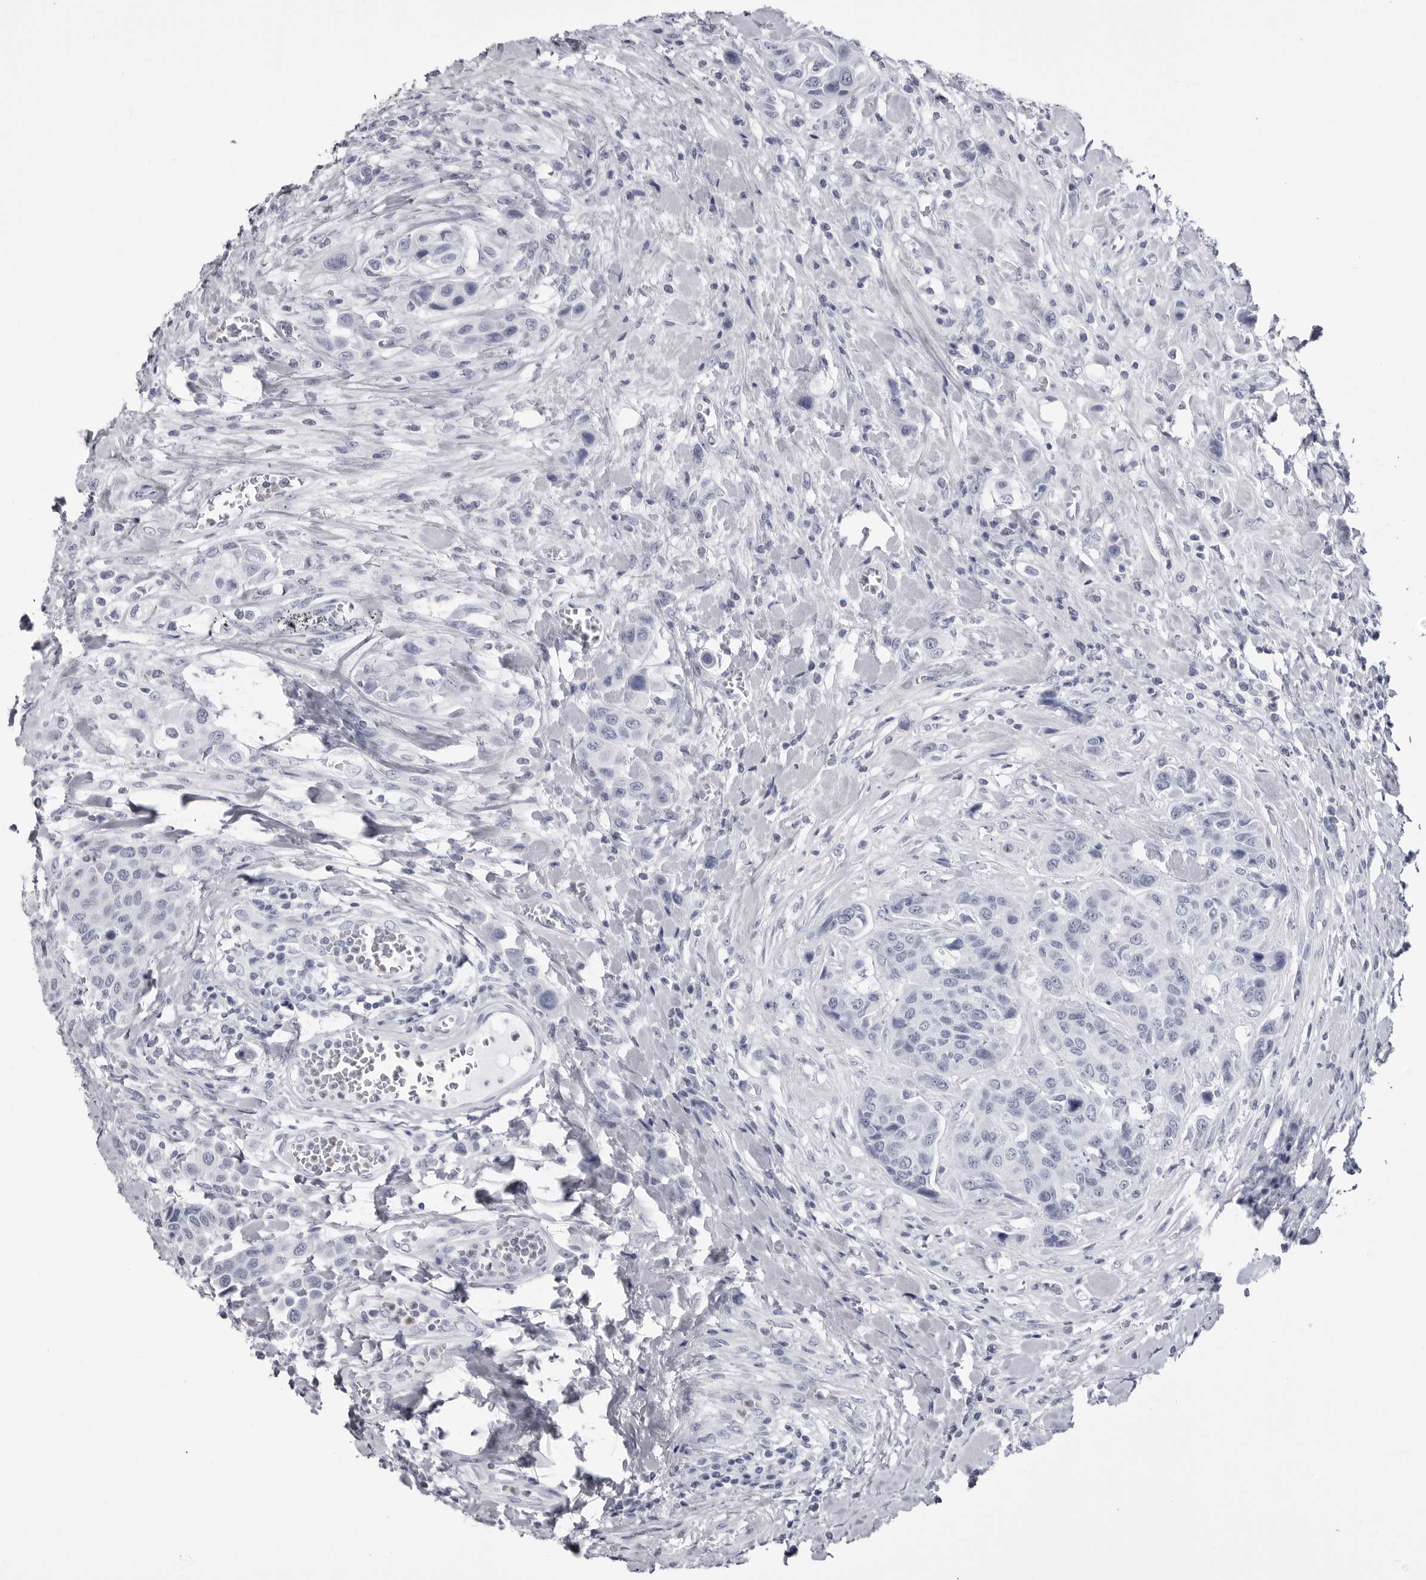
{"staining": {"intensity": "negative", "quantity": "none", "location": "none"}, "tissue": "urothelial cancer", "cell_type": "Tumor cells", "image_type": "cancer", "snomed": [{"axis": "morphology", "description": "Urothelial carcinoma, High grade"}, {"axis": "topography", "description": "Urinary bladder"}], "caption": "Urothelial cancer stained for a protein using immunohistochemistry displays no staining tumor cells.", "gene": "STAP2", "patient": {"sex": "male", "age": 50}}